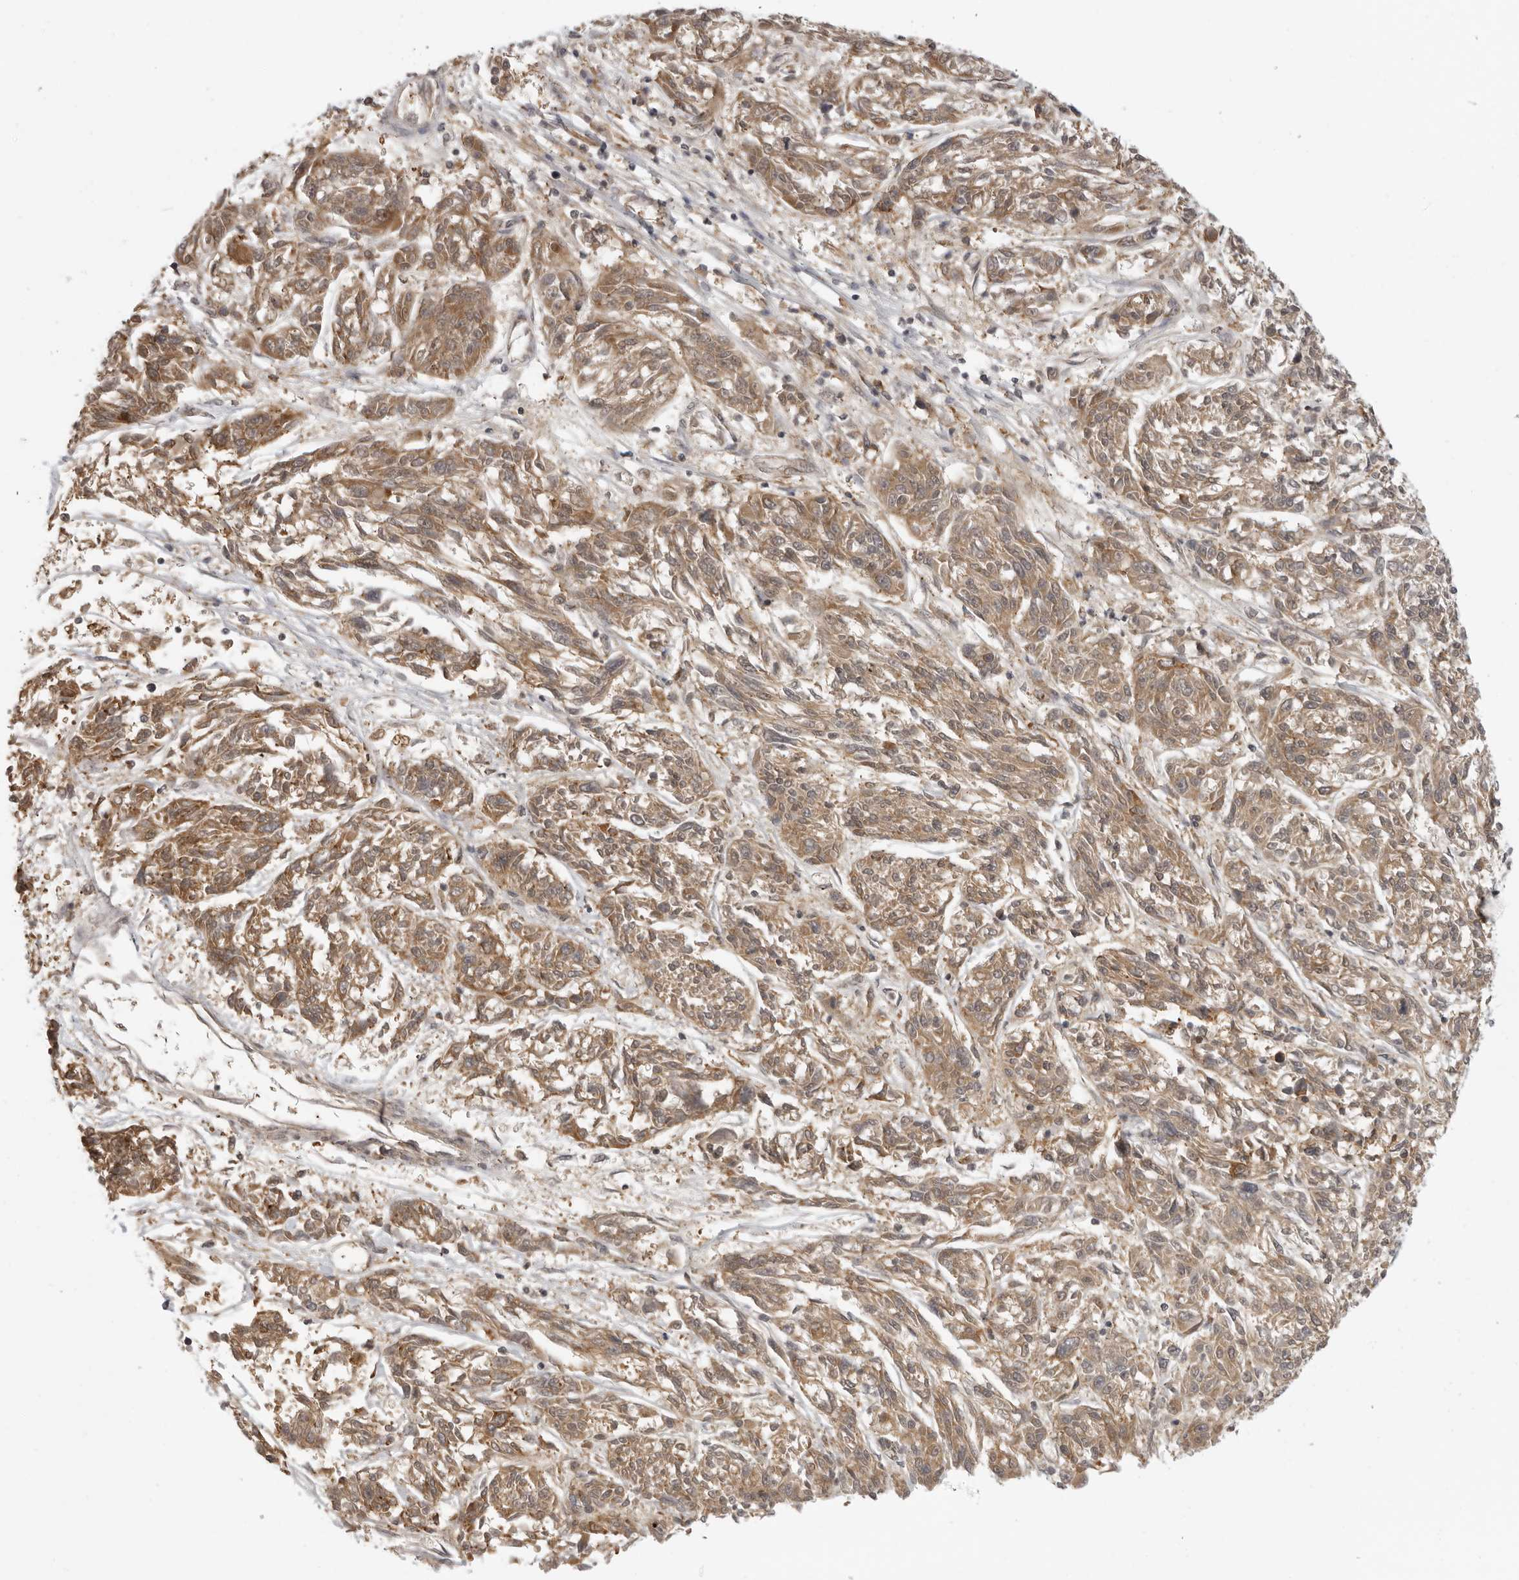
{"staining": {"intensity": "moderate", "quantity": ">75%", "location": "cytoplasmic/membranous"}, "tissue": "melanoma", "cell_type": "Tumor cells", "image_type": "cancer", "snomed": [{"axis": "morphology", "description": "Malignant melanoma, NOS"}, {"axis": "topography", "description": "Skin"}], "caption": "Protein staining of malignant melanoma tissue demonstrates moderate cytoplasmic/membranous expression in about >75% of tumor cells.", "gene": "PRRC2A", "patient": {"sex": "male", "age": 53}}